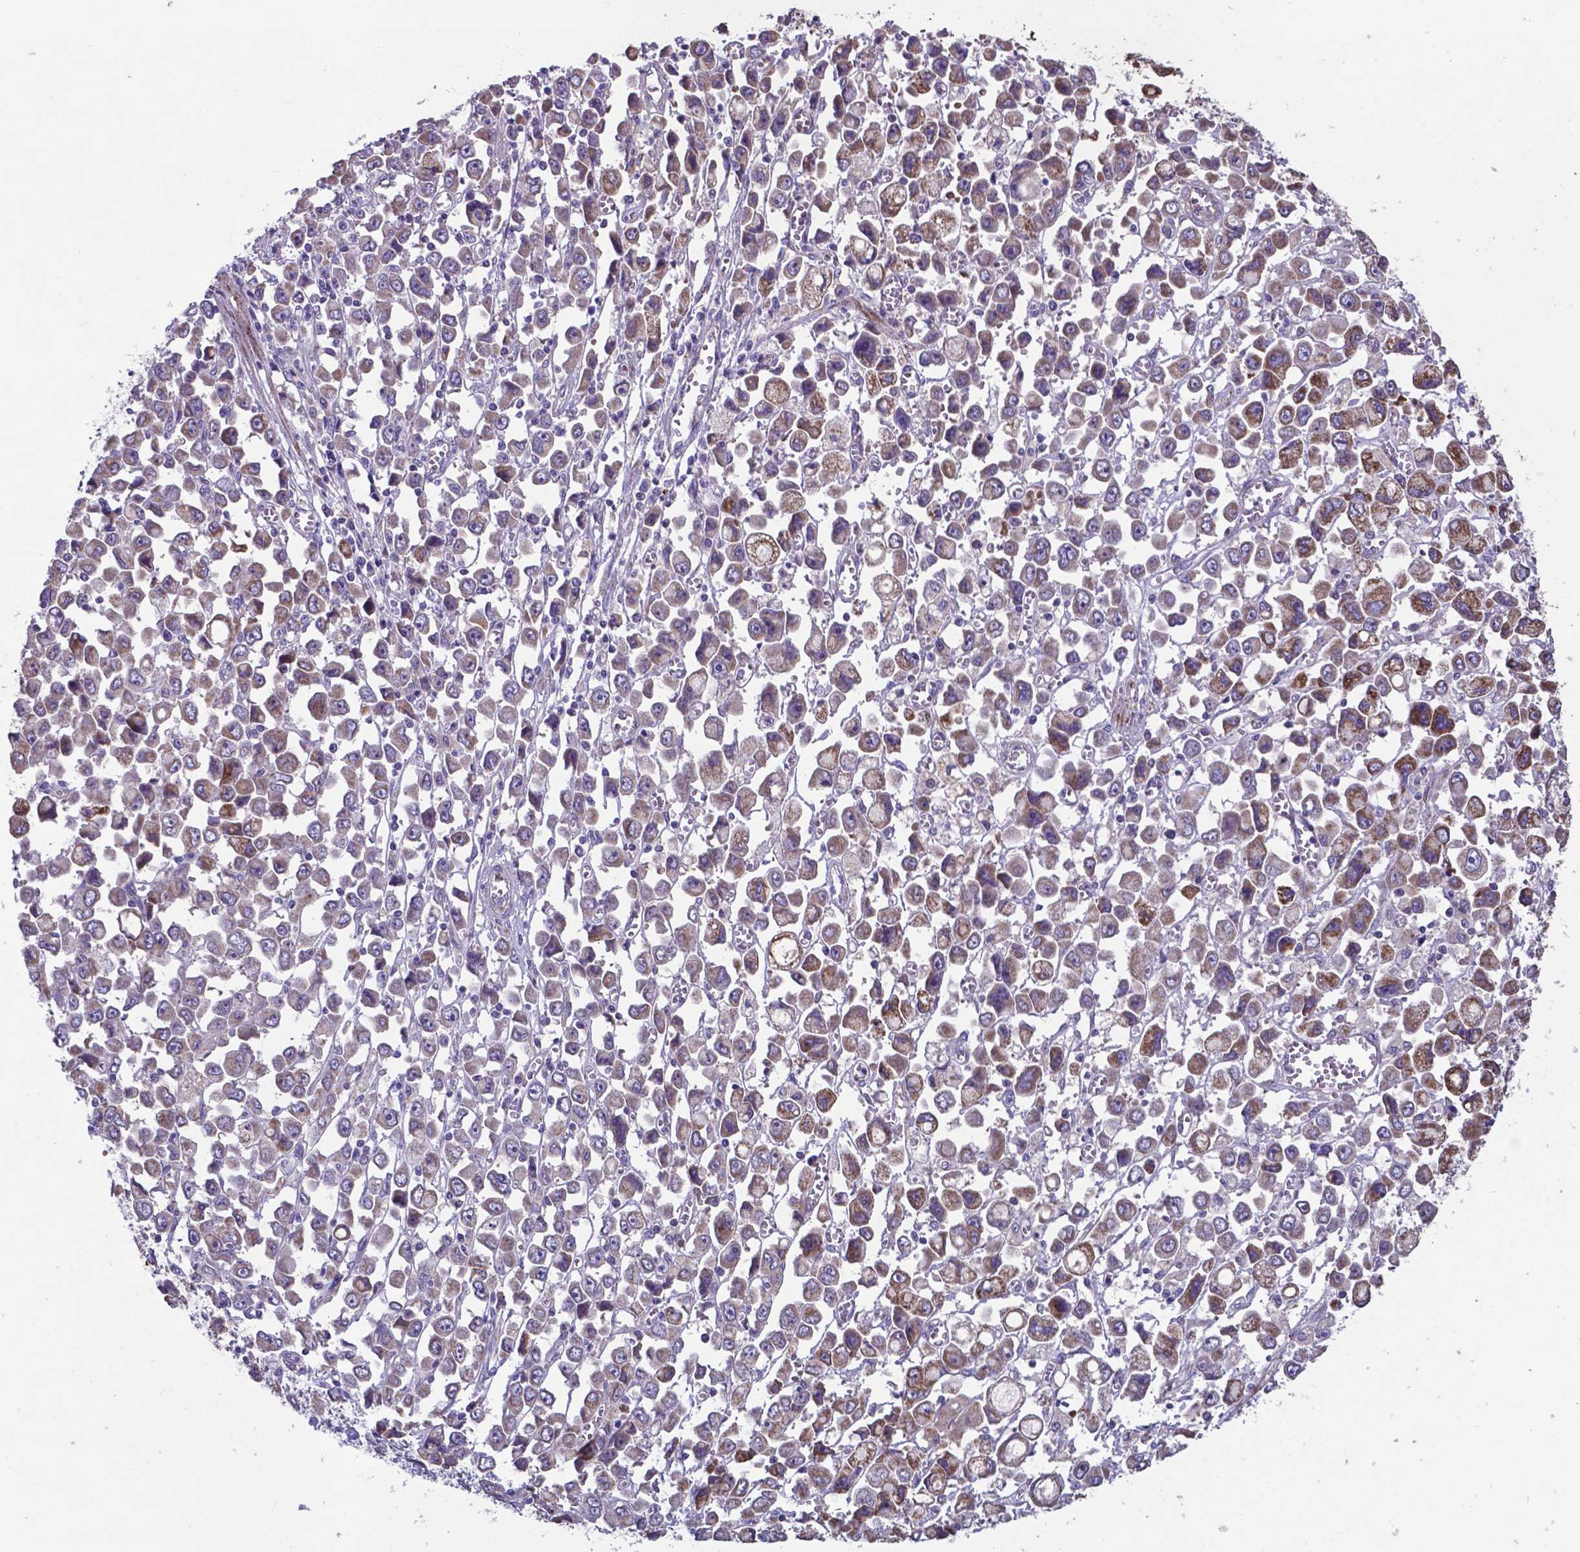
{"staining": {"intensity": "moderate", "quantity": ">75%", "location": "cytoplasmic/membranous"}, "tissue": "stomach cancer", "cell_type": "Tumor cells", "image_type": "cancer", "snomed": [{"axis": "morphology", "description": "Adenocarcinoma, NOS"}, {"axis": "topography", "description": "Stomach, upper"}], "caption": "Brown immunohistochemical staining in human stomach cancer (adenocarcinoma) displays moderate cytoplasmic/membranous staining in about >75% of tumor cells. Nuclei are stained in blue.", "gene": "TYRO3", "patient": {"sex": "male", "age": 70}}